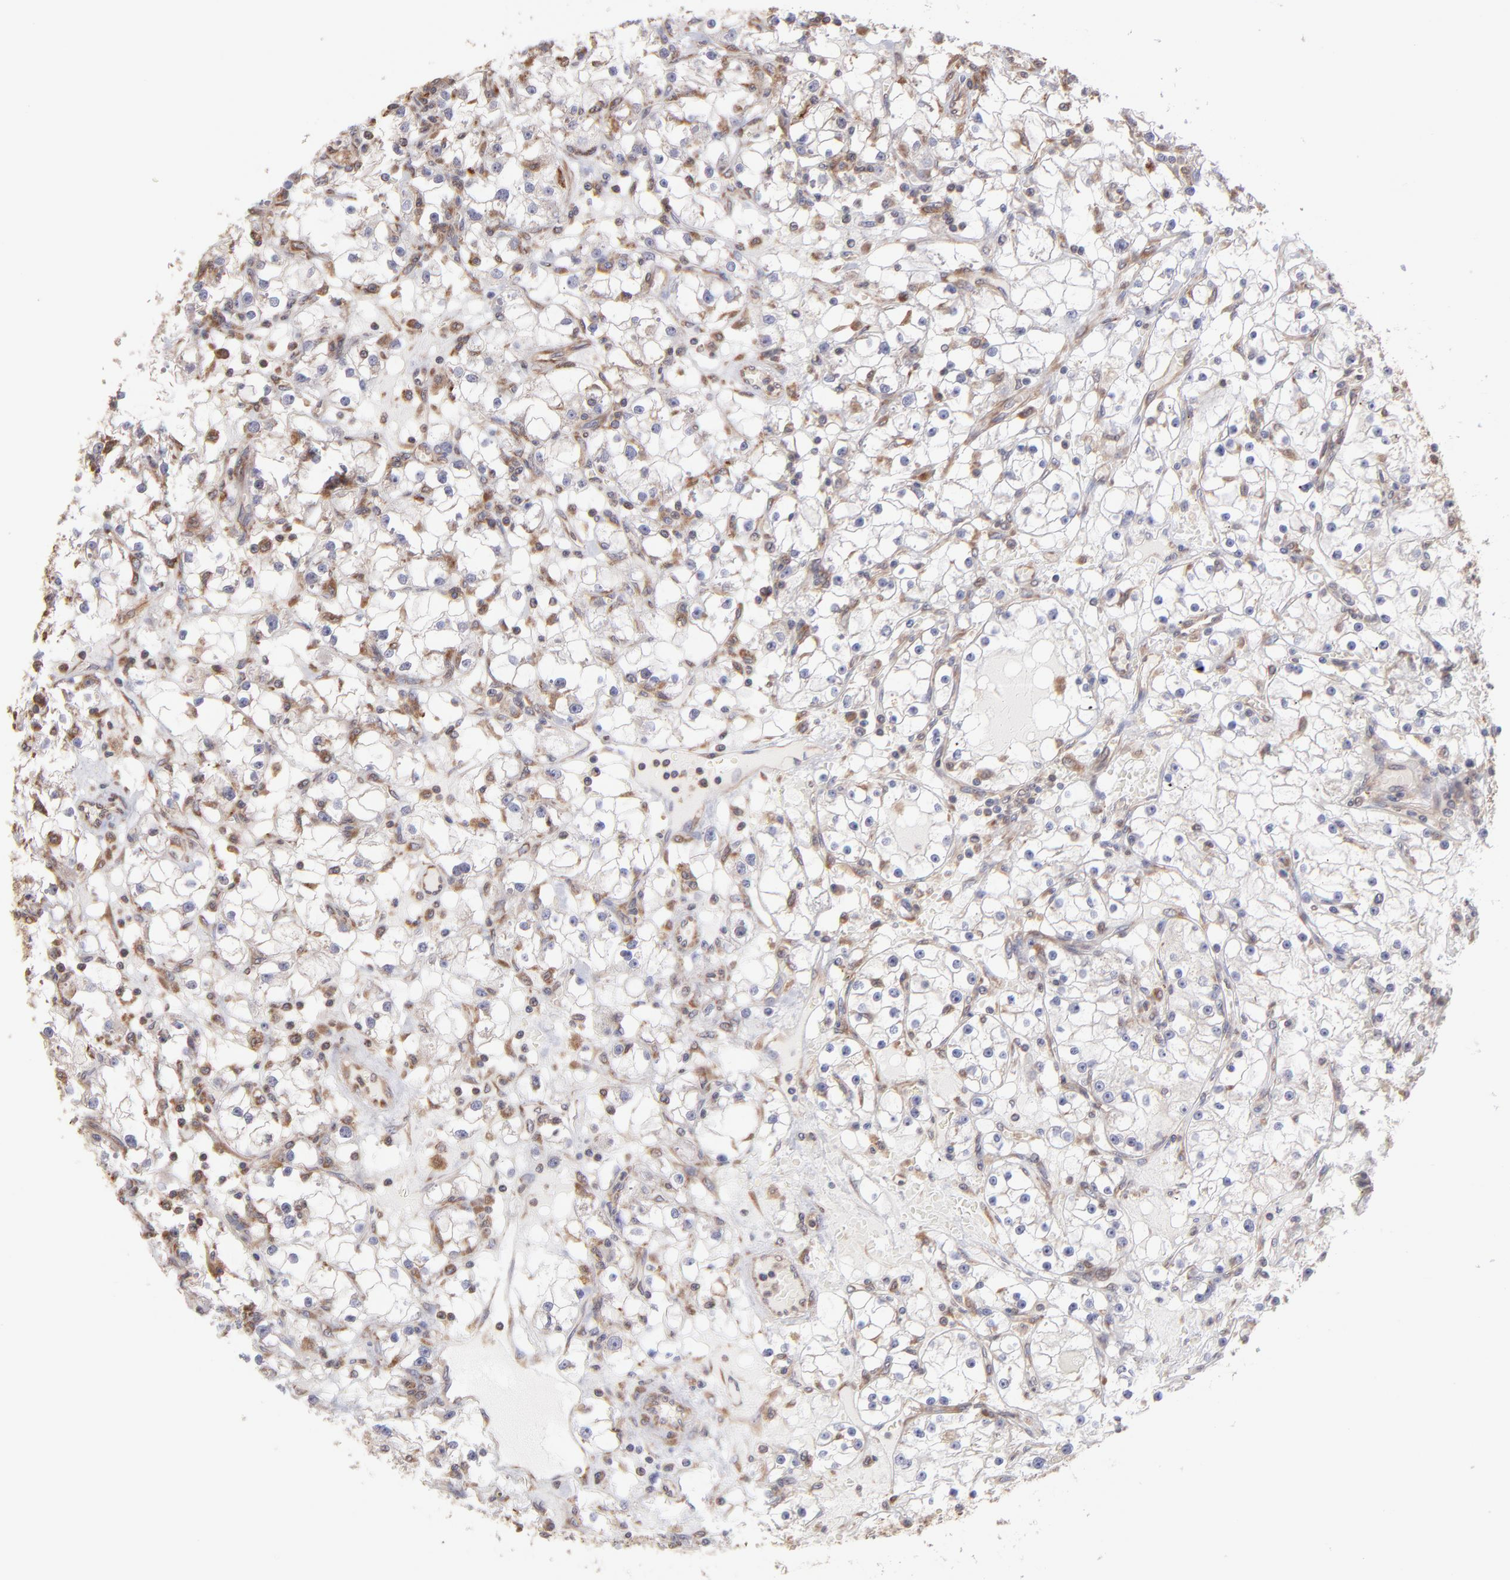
{"staining": {"intensity": "weak", "quantity": "<25%", "location": "cytoplasmic/membranous"}, "tissue": "renal cancer", "cell_type": "Tumor cells", "image_type": "cancer", "snomed": [{"axis": "morphology", "description": "Adenocarcinoma, NOS"}, {"axis": "topography", "description": "Kidney"}], "caption": "Immunohistochemistry (IHC) of human renal cancer reveals no staining in tumor cells.", "gene": "MAPRE1", "patient": {"sex": "male", "age": 56}}